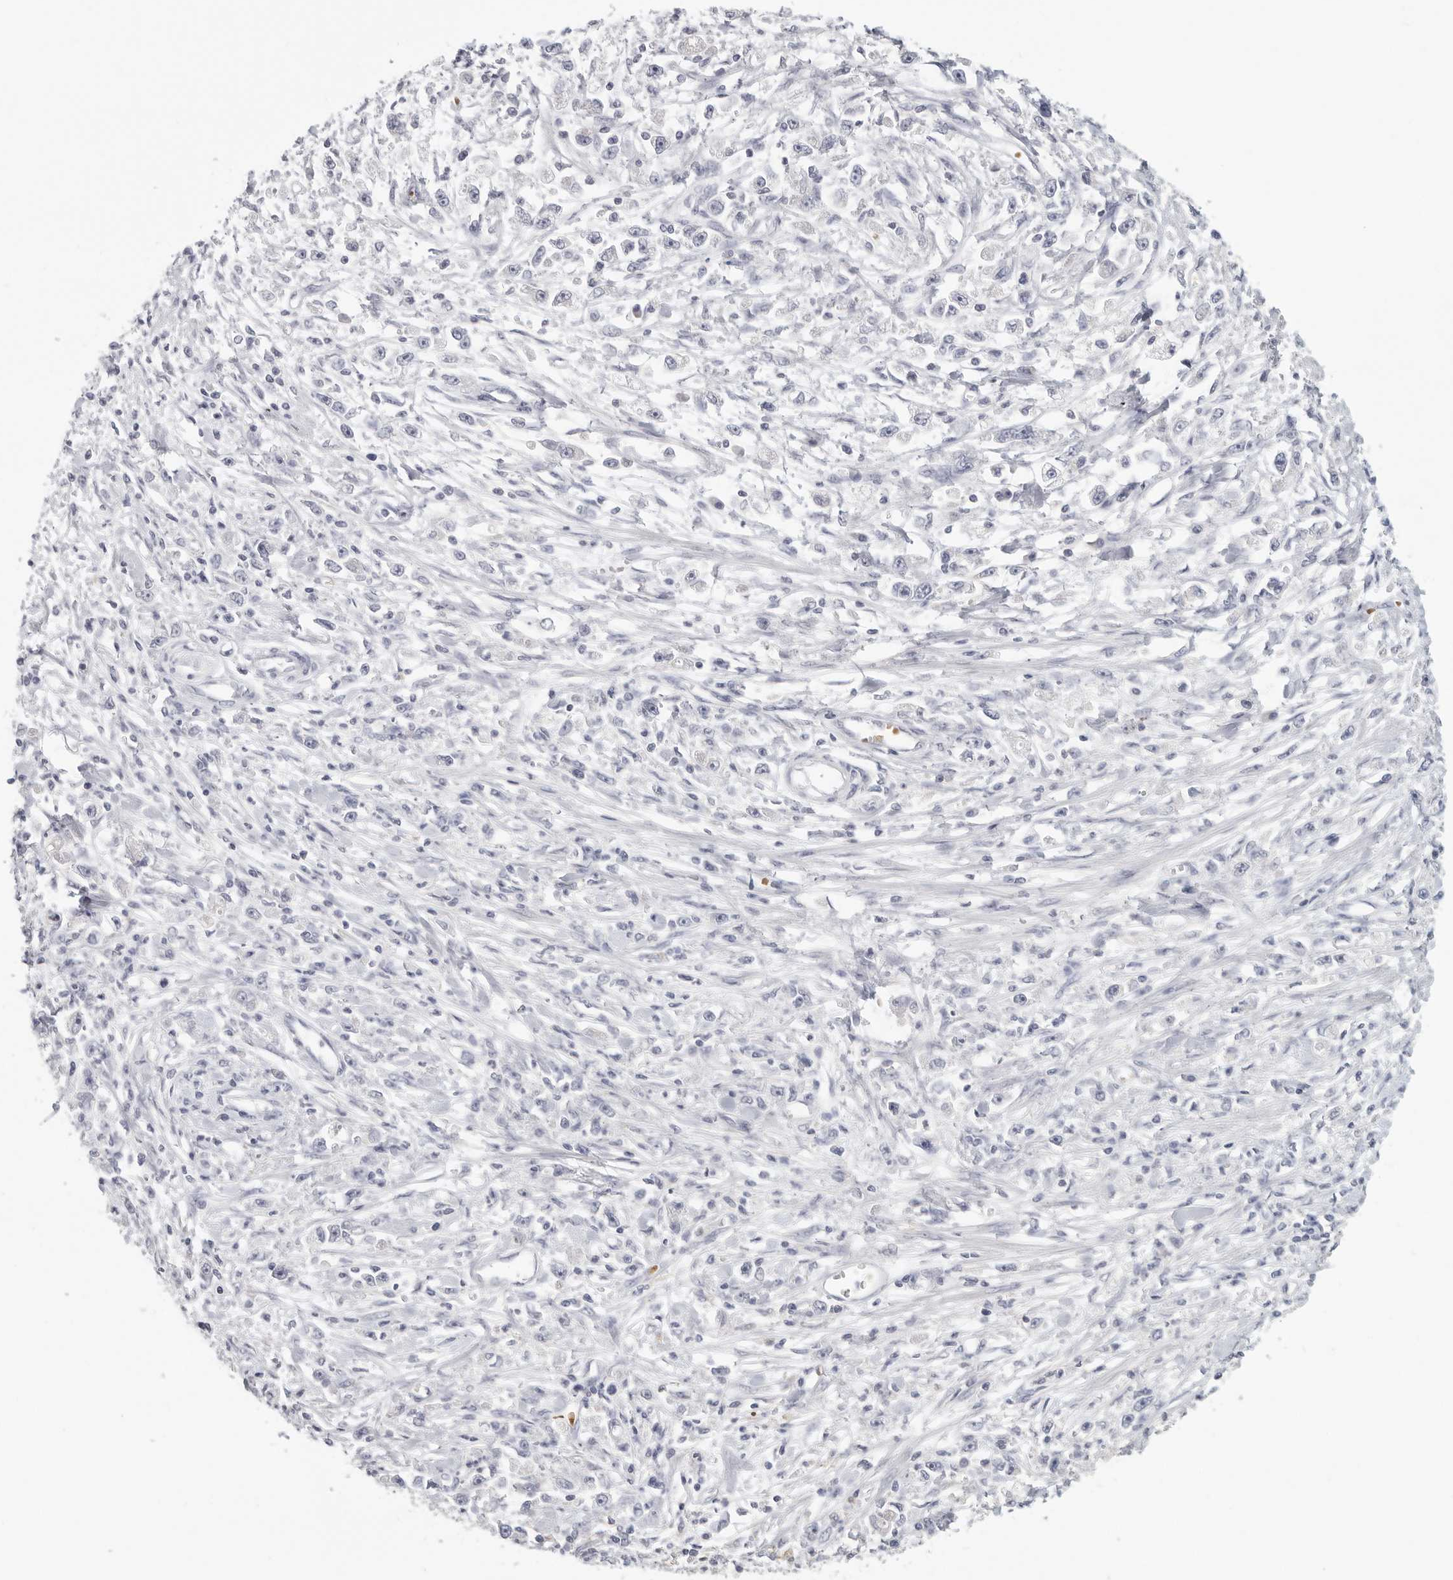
{"staining": {"intensity": "negative", "quantity": "none", "location": "none"}, "tissue": "stomach cancer", "cell_type": "Tumor cells", "image_type": "cancer", "snomed": [{"axis": "morphology", "description": "Adenocarcinoma, NOS"}, {"axis": "topography", "description": "Stomach"}], "caption": "IHC image of human stomach adenocarcinoma stained for a protein (brown), which exhibits no positivity in tumor cells.", "gene": "DNAJC11", "patient": {"sex": "female", "age": 59}}